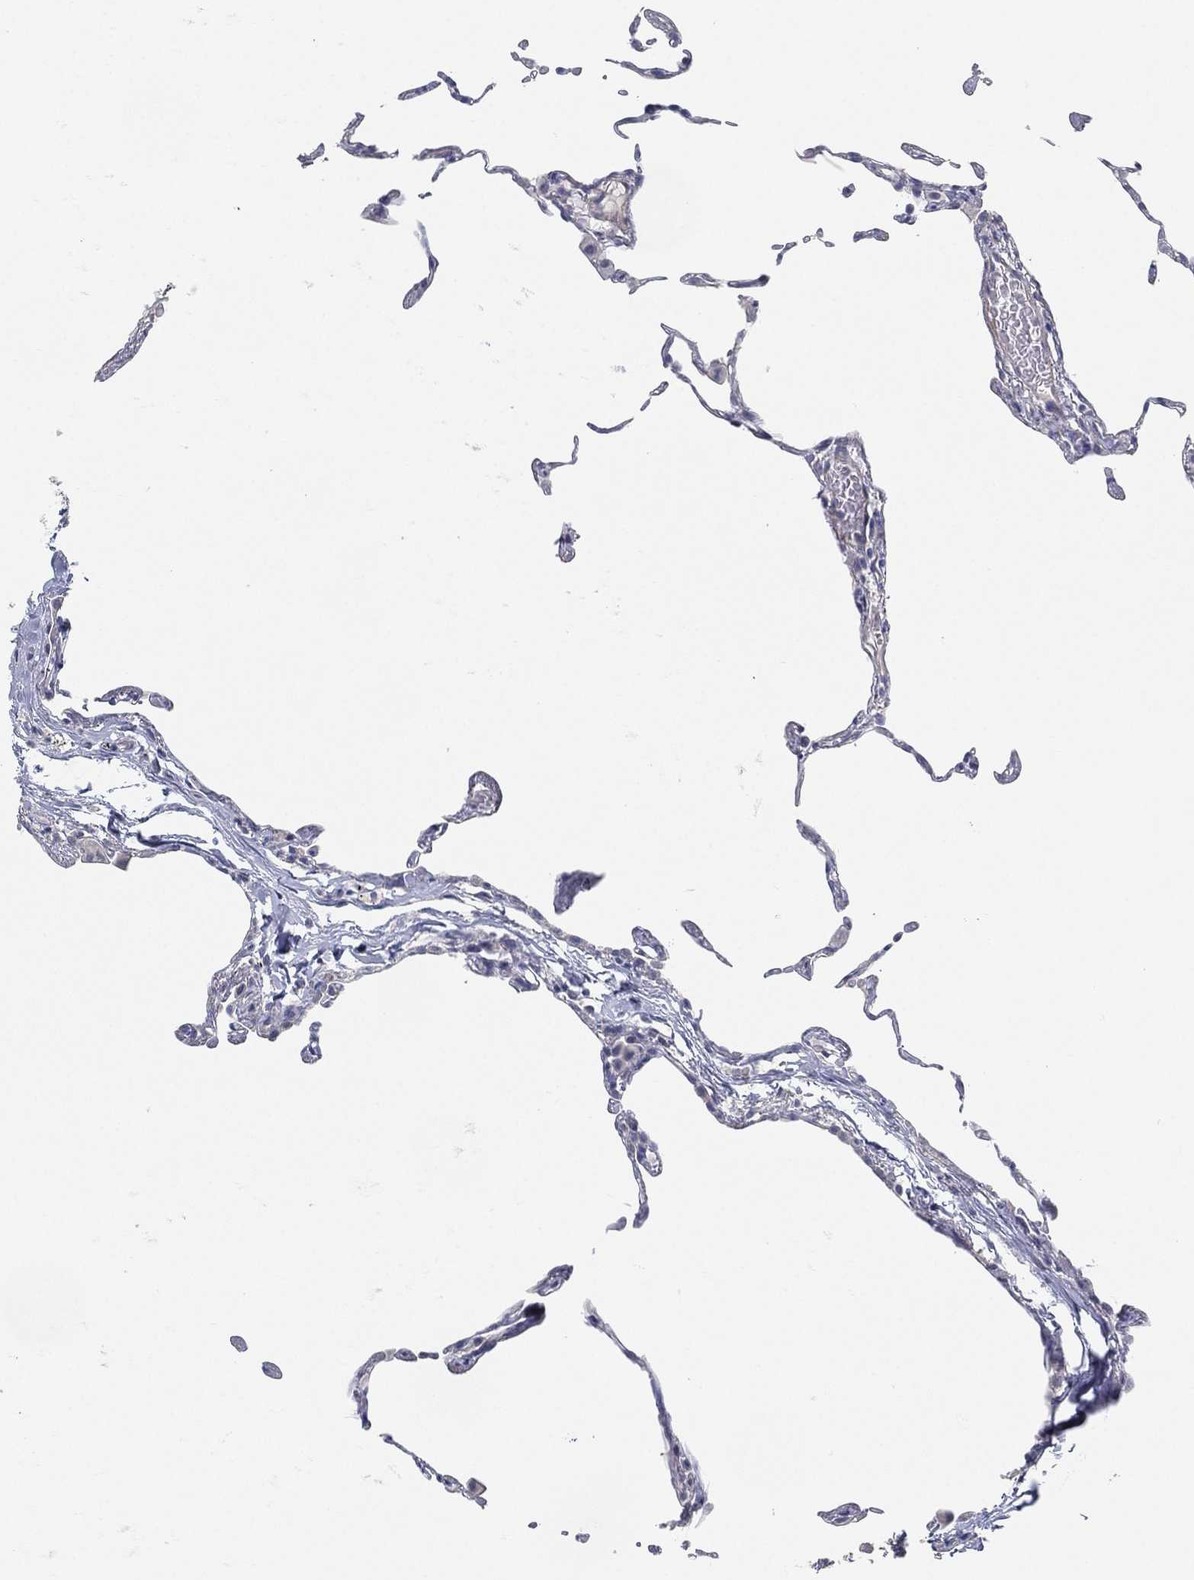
{"staining": {"intensity": "negative", "quantity": "none", "location": "none"}, "tissue": "lung", "cell_type": "Alveolar cells", "image_type": "normal", "snomed": [{"axis": "morphology", "description": "Normal tissue, NOS"}, {"axis": "topography", "description": "Lung"}], "caption": "This is an immunohistochemistry photomicrograph of benign lung. There is no positivity in alveolar cells.", "gene": "GPR61", "patient": {"sex": "female", "age": 57}}